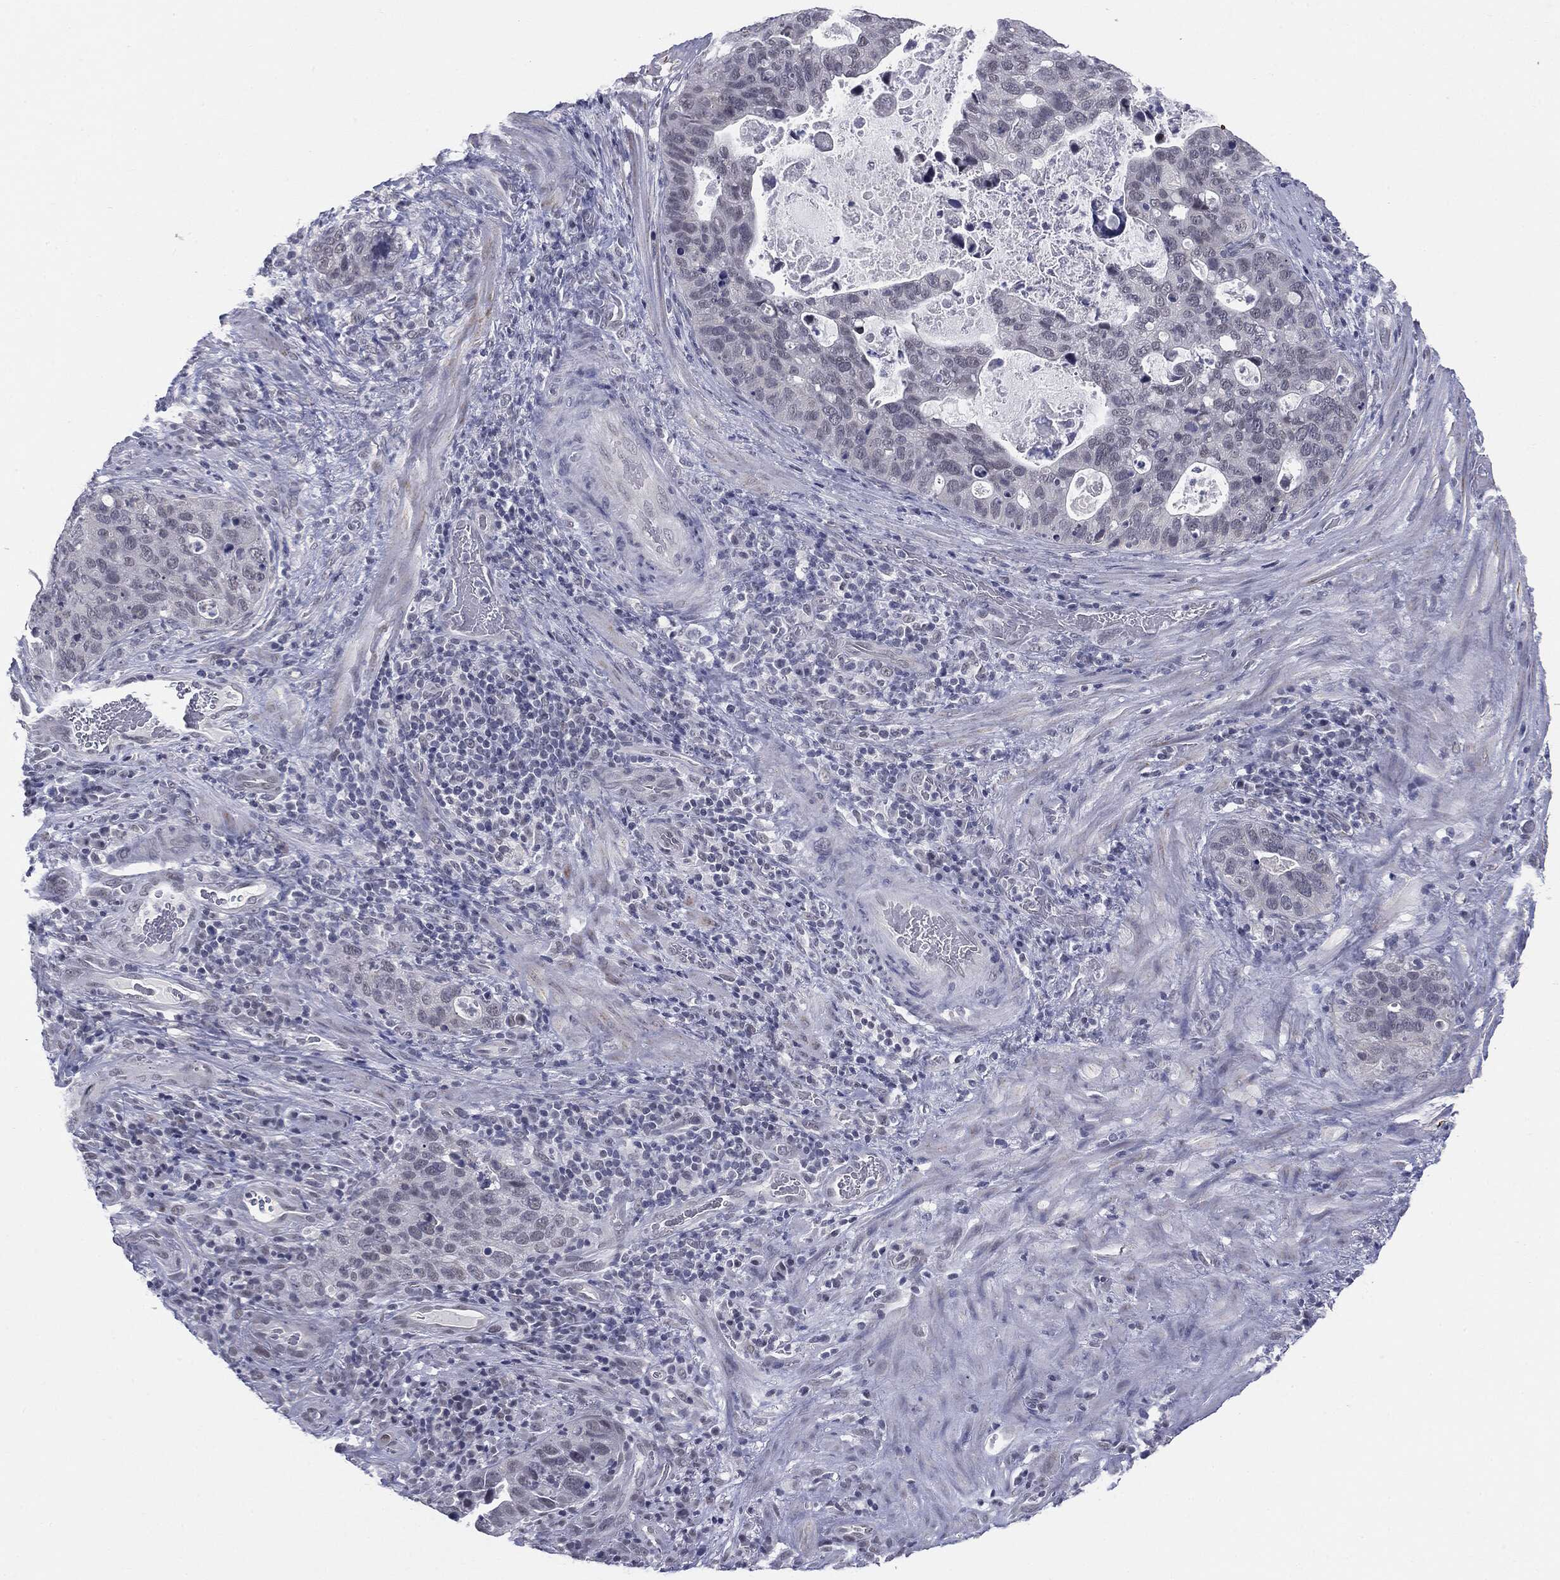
{"staining": {"intensity": "negative", "quantity": "none", "location": "none"}, "tissue": "stomach cancer", "cell_type": "Tumor cells", "image_type": "cancer", "snomed": [{"axis": "morphology", "description": "Adenocarcinoma, NOS"}, {"axis": "topography", "description": "Stomach"}], "caption": "Tumor cells show no significant staining in stomach cancer.", "gene": "SLC5A5", "patient": {"sex": "male", "age": 54}}